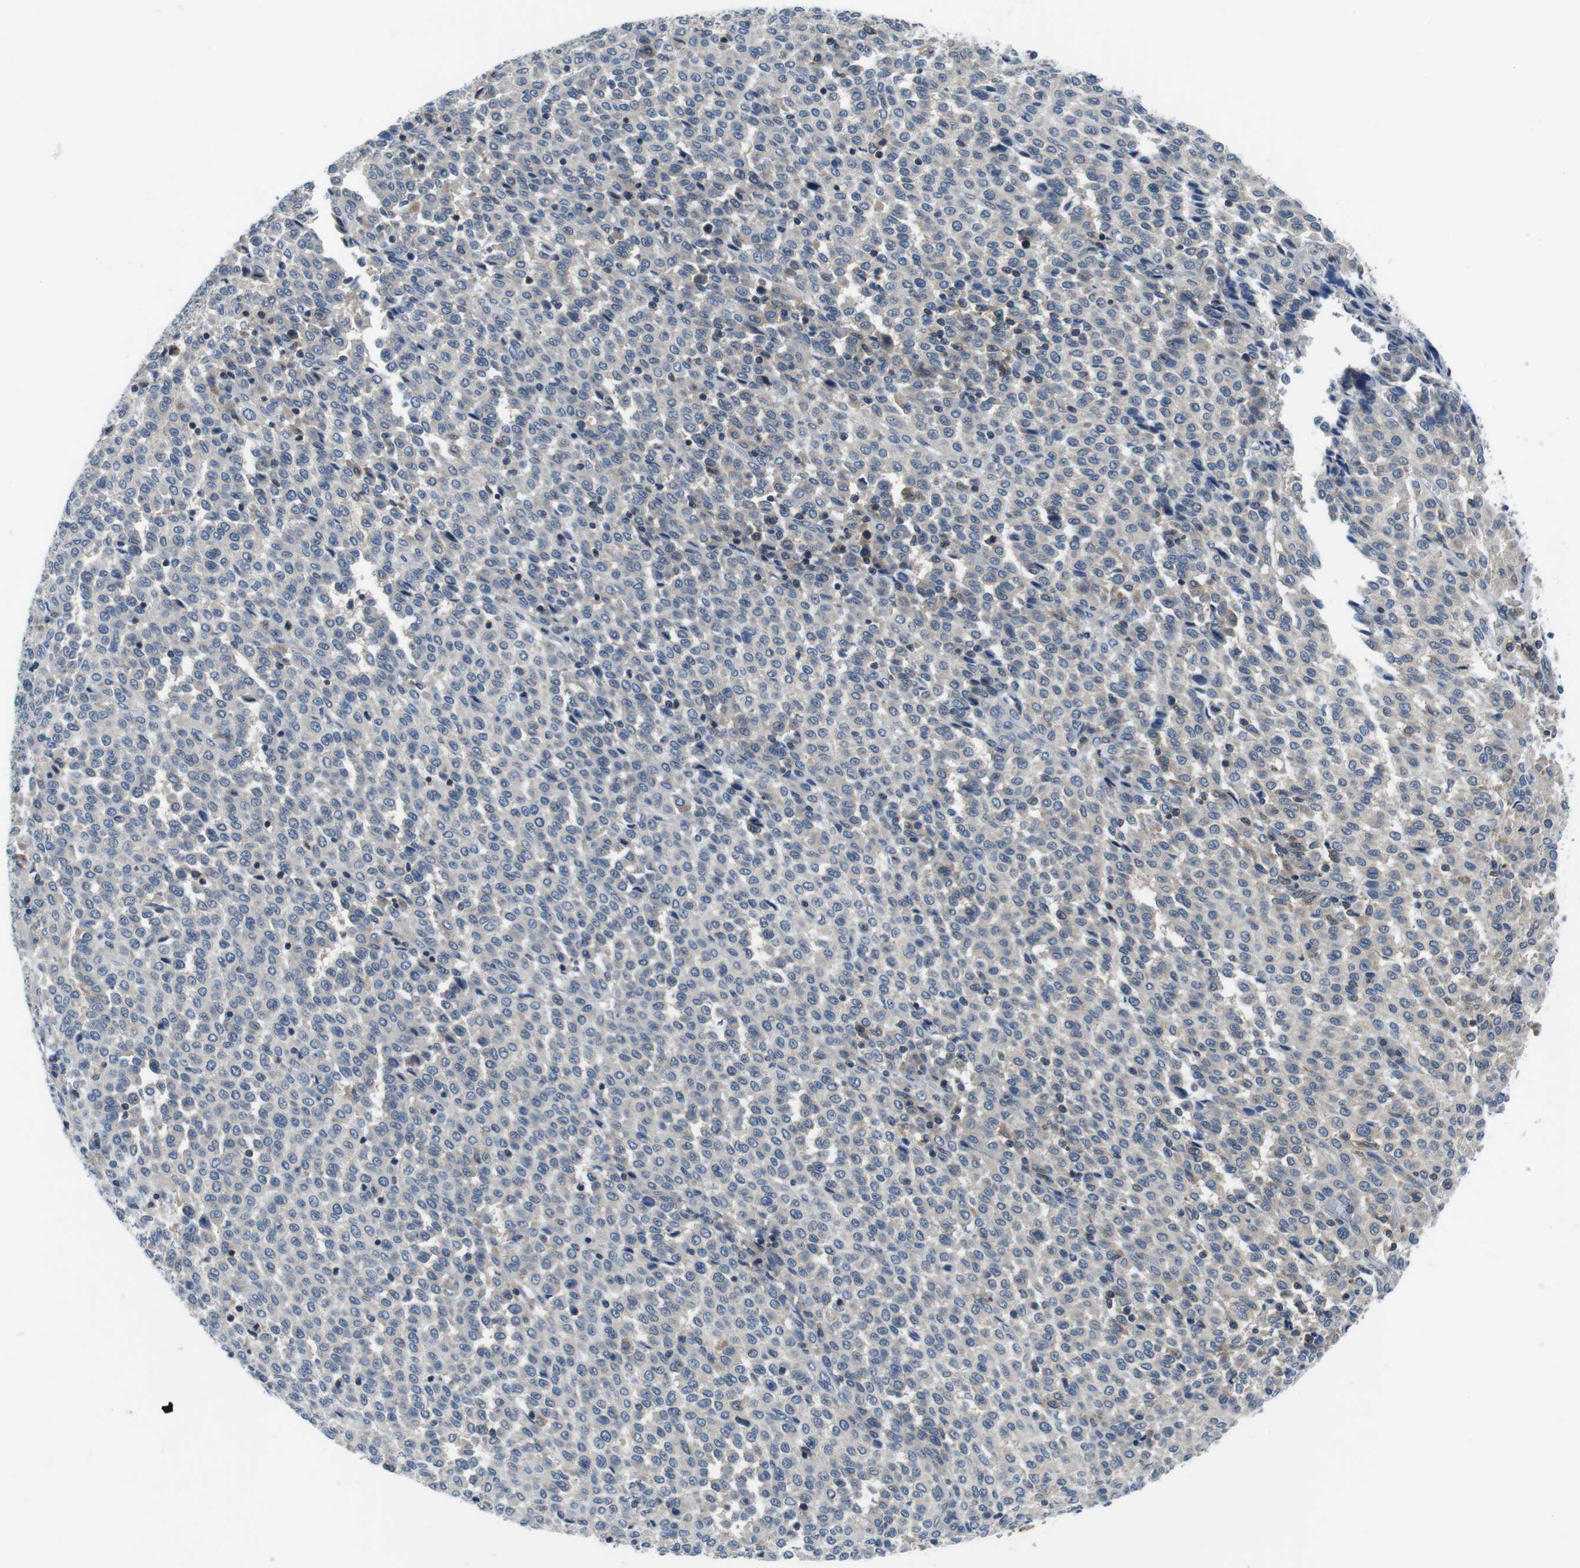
{"staining": {"intensity": "negative", "quantity": "none", "location": "none"}, "tissue": "melanoma", "cell_type": "Tumor cells", "image_type": "cancer", "snomed": [{"axis": "morphology", "description": "Malignant melanoma, Metastatic site"}, {"axis": "topography", "description": "Pancreas"}], "caption": "A high-resolution histopathology image shows immunohistochemistry (IHC) staining of malignant melanoma (metastatic site), which reveals no significant staining in tumor cells.", "gene": "PIK3CD", "patient": {"sex": "female", "age": 30}}